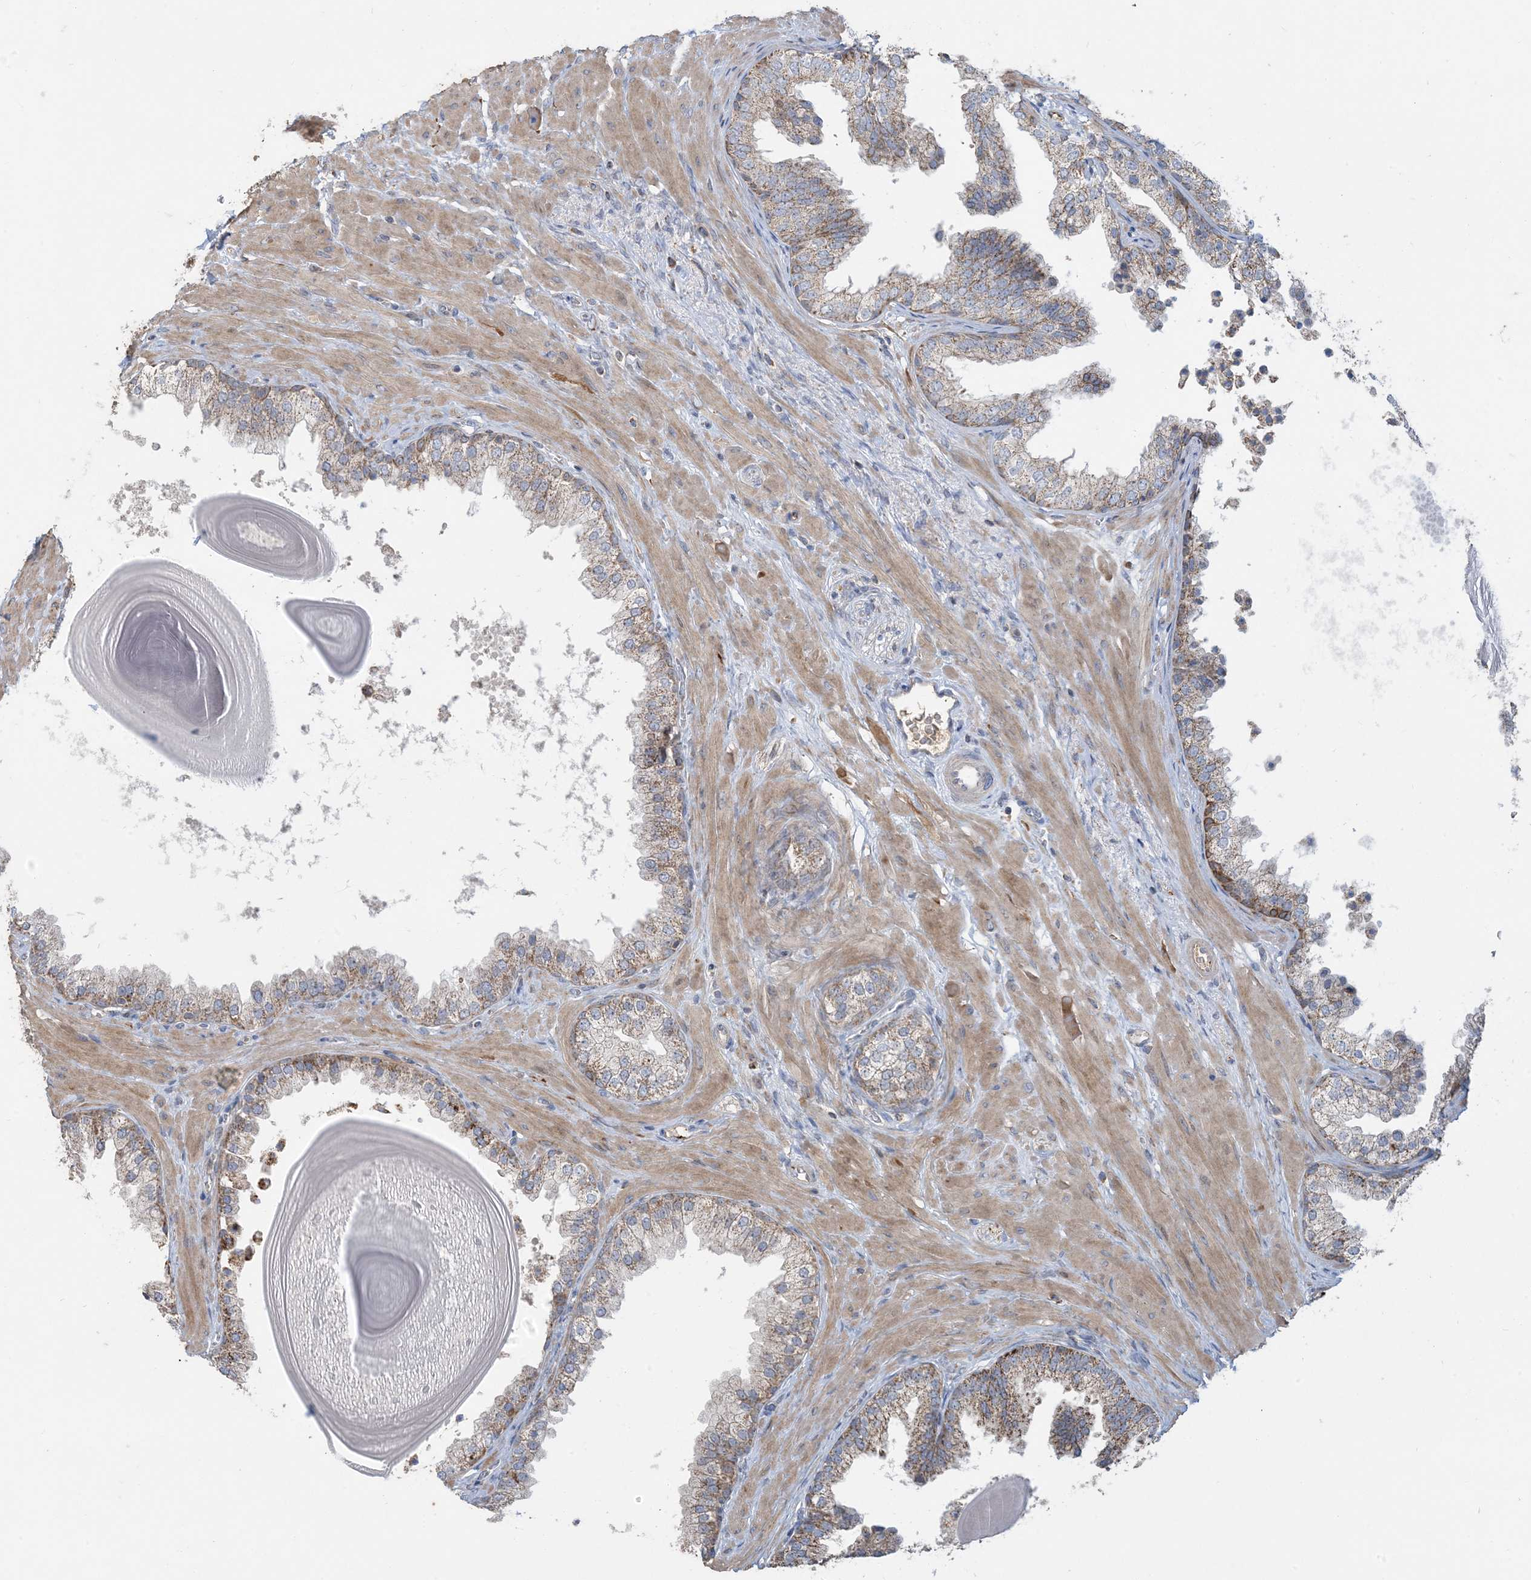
{"staining": {"intensity": "moderate", "quantity": "25%-75%", "location": "cytoplasmic/membranous"}, "tissue": "prostate", "cell_type": "Glandular cells", "image_type": "normal", "snomed": [{"axis": "morphology", "description": "Normal tissue, NOS"}, {"axis": "topography", "description": "Prostate"}], "caption": "Moderate cytoplasmic/membranous protein expression is identified in about 25%-75% of glandular cells in prostate.", "gene": "ECHDC1", "patient": {"sex": "male", "age": 48}}